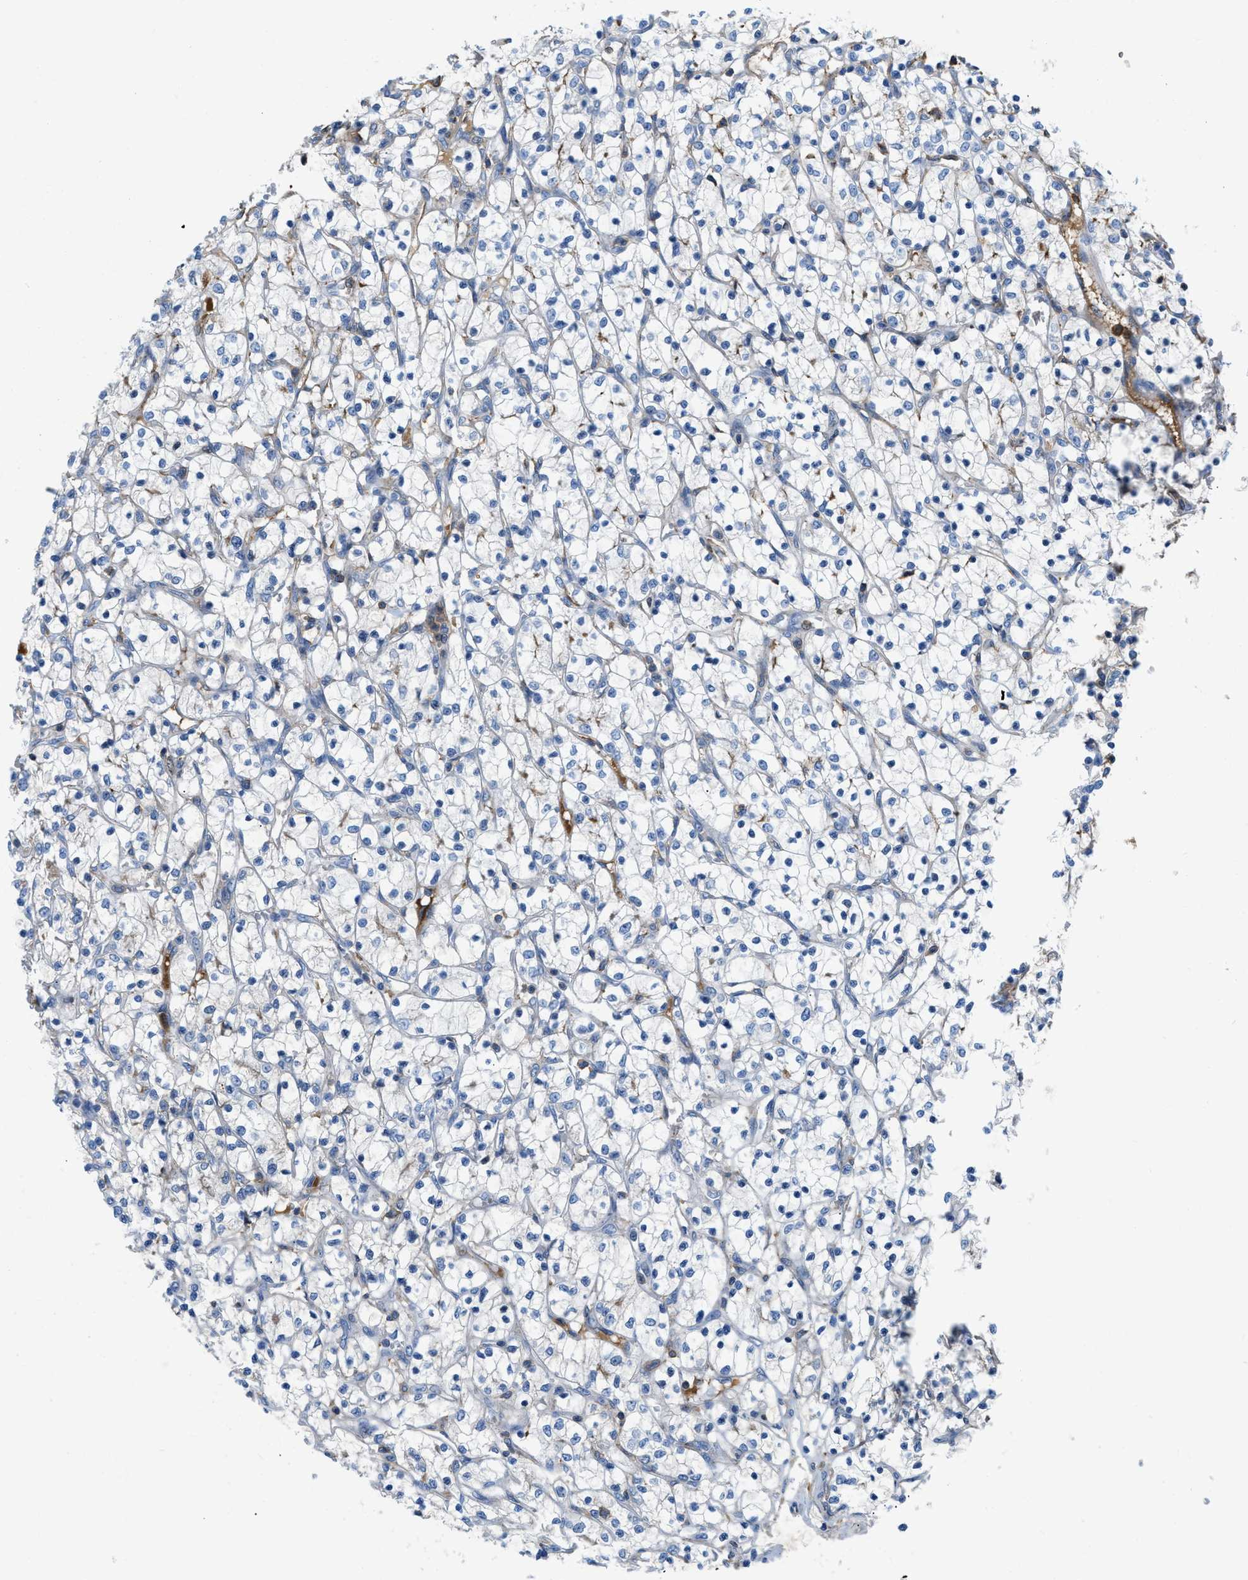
{"staining": {"intensity": "negative", "quantity": "none", "location": "none"}, "tissue": "renal cancer", "cell_type": "Tumor cells", "image_type": "cancer", "snomed": [{"axis": "morphology", "description": "Adenocarcinoma, NOS"}, {"axis": "topography", "description": "Kidney"}], "caption": "A high-resolution photomicrograph shows immunohistochemistry (IHC) staining of adenocarcinoma (renal), which reveals no significant positivity in tumor cells.", "gene": "ATP6V0D1", "patient": {"sex": "female", "age": 69}}